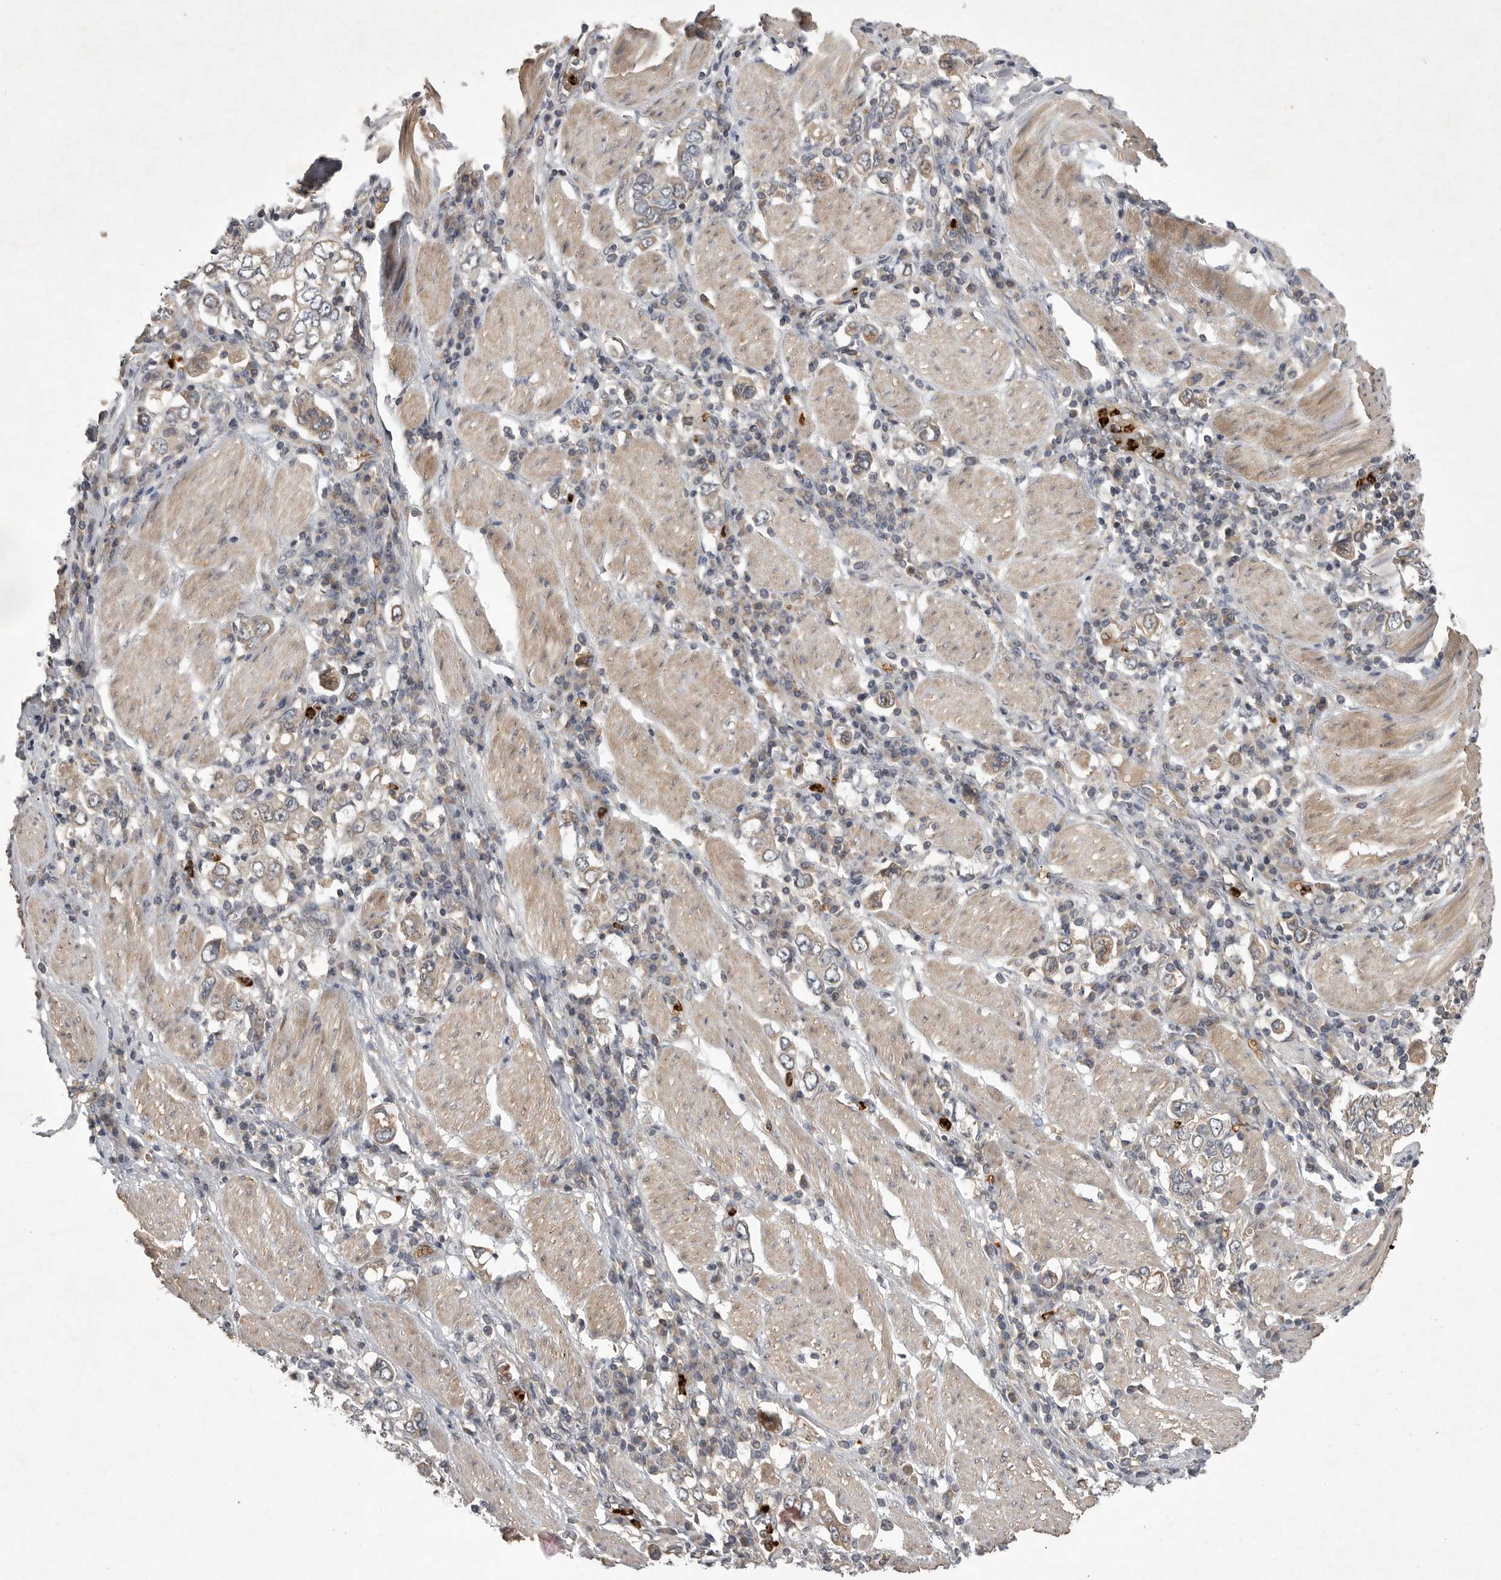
{"staining": {"intensity": "weak", "quantity": "25%-75%", "location": "cytoplasmic/membranous"}, "tissue": "stomach cancer", "cell_type": "Tumor cells", "image_type": "cancer", "snomed": [{"axis": "morphology", "description": "Adenocarcinoma, NOS"}, {"axis": "topography", "description": "Stomach, upper"}], "caption": "The immunohistochemical stain highlights weak cytoplasmic/membranous expression in tumor cells of adenocarcinoma (stomach) tissue.", "gene": "UBE3D", "patient": {"sex": "male", "age": 62}}